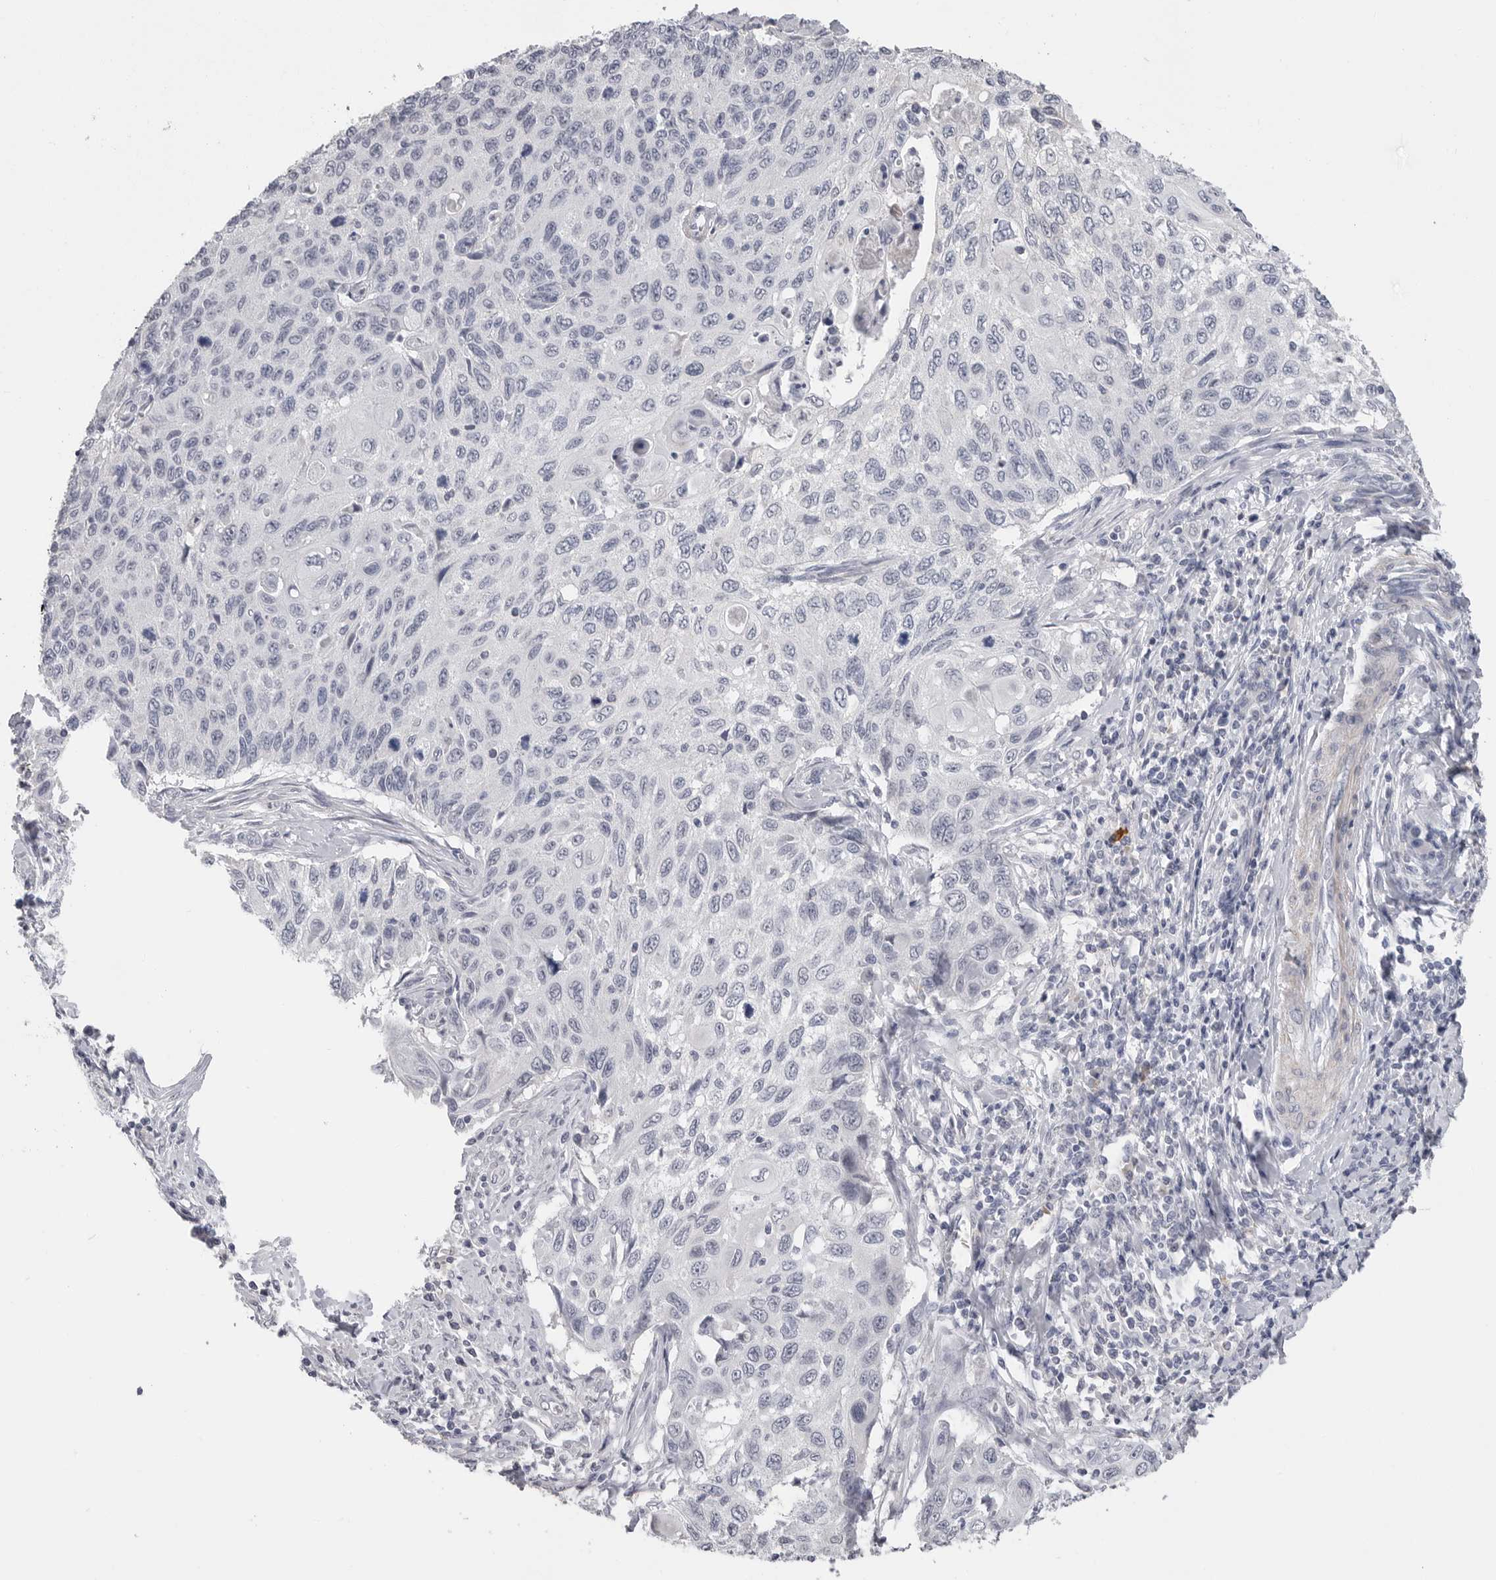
{"staining": {"intensity": "negative", "quantity": "none", "location": "none"}, "tissue": "cervical cancer", "cell_type": "Tumor cells", "image_type": "cancer", "snomed": [{"axis": "morphology", "description": "Squamous cell carcinoma, NOS"}, {"axis": "topography", "description": "Cervix"}], "caption": "High power microscopy micrograph of an IHC histopathology image of cervical cancer, revealing no significant staining in tumor cells.", "gene": "PLEKHF1", "patient": {"sex": "female", "age": 70}}